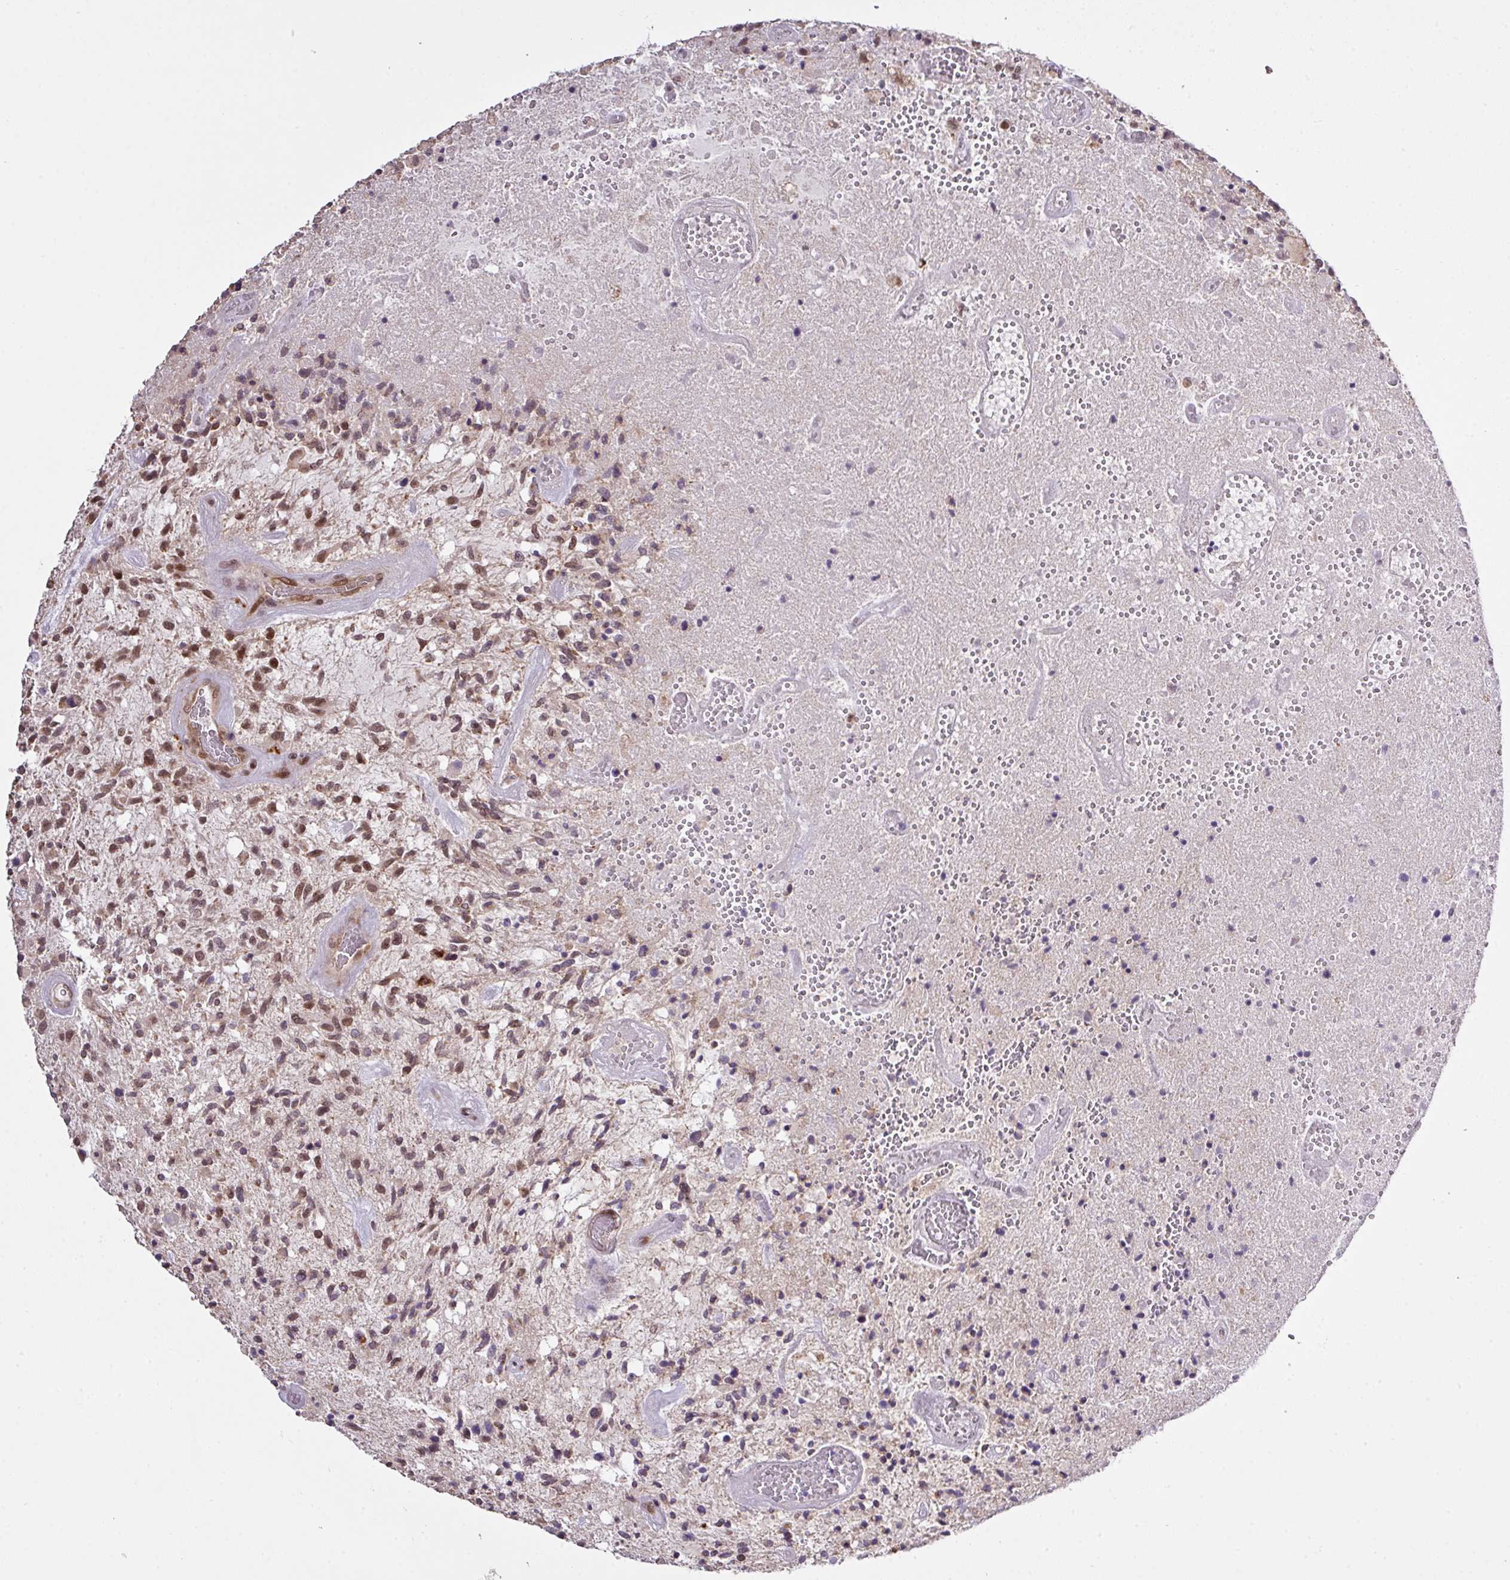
{"staining": {"intensity": "moderate", "quantity": ">75%", "location": "nuclear"}, "tissue": "glioma", "cell_type": "Tumor cells", "image_type": "cancer", "snomed": [{"axis": "morphology", "description": "Glioma, malignant, High grade"}, {"axis": "topography", "description": "Brain"}], "caption": "Protein expression analysis of glioma shows moderate nuclear expression in approximately >75% of tumor cells.", "gene": "SMCO4", "patient": {"sex": "male", "age": 47}}